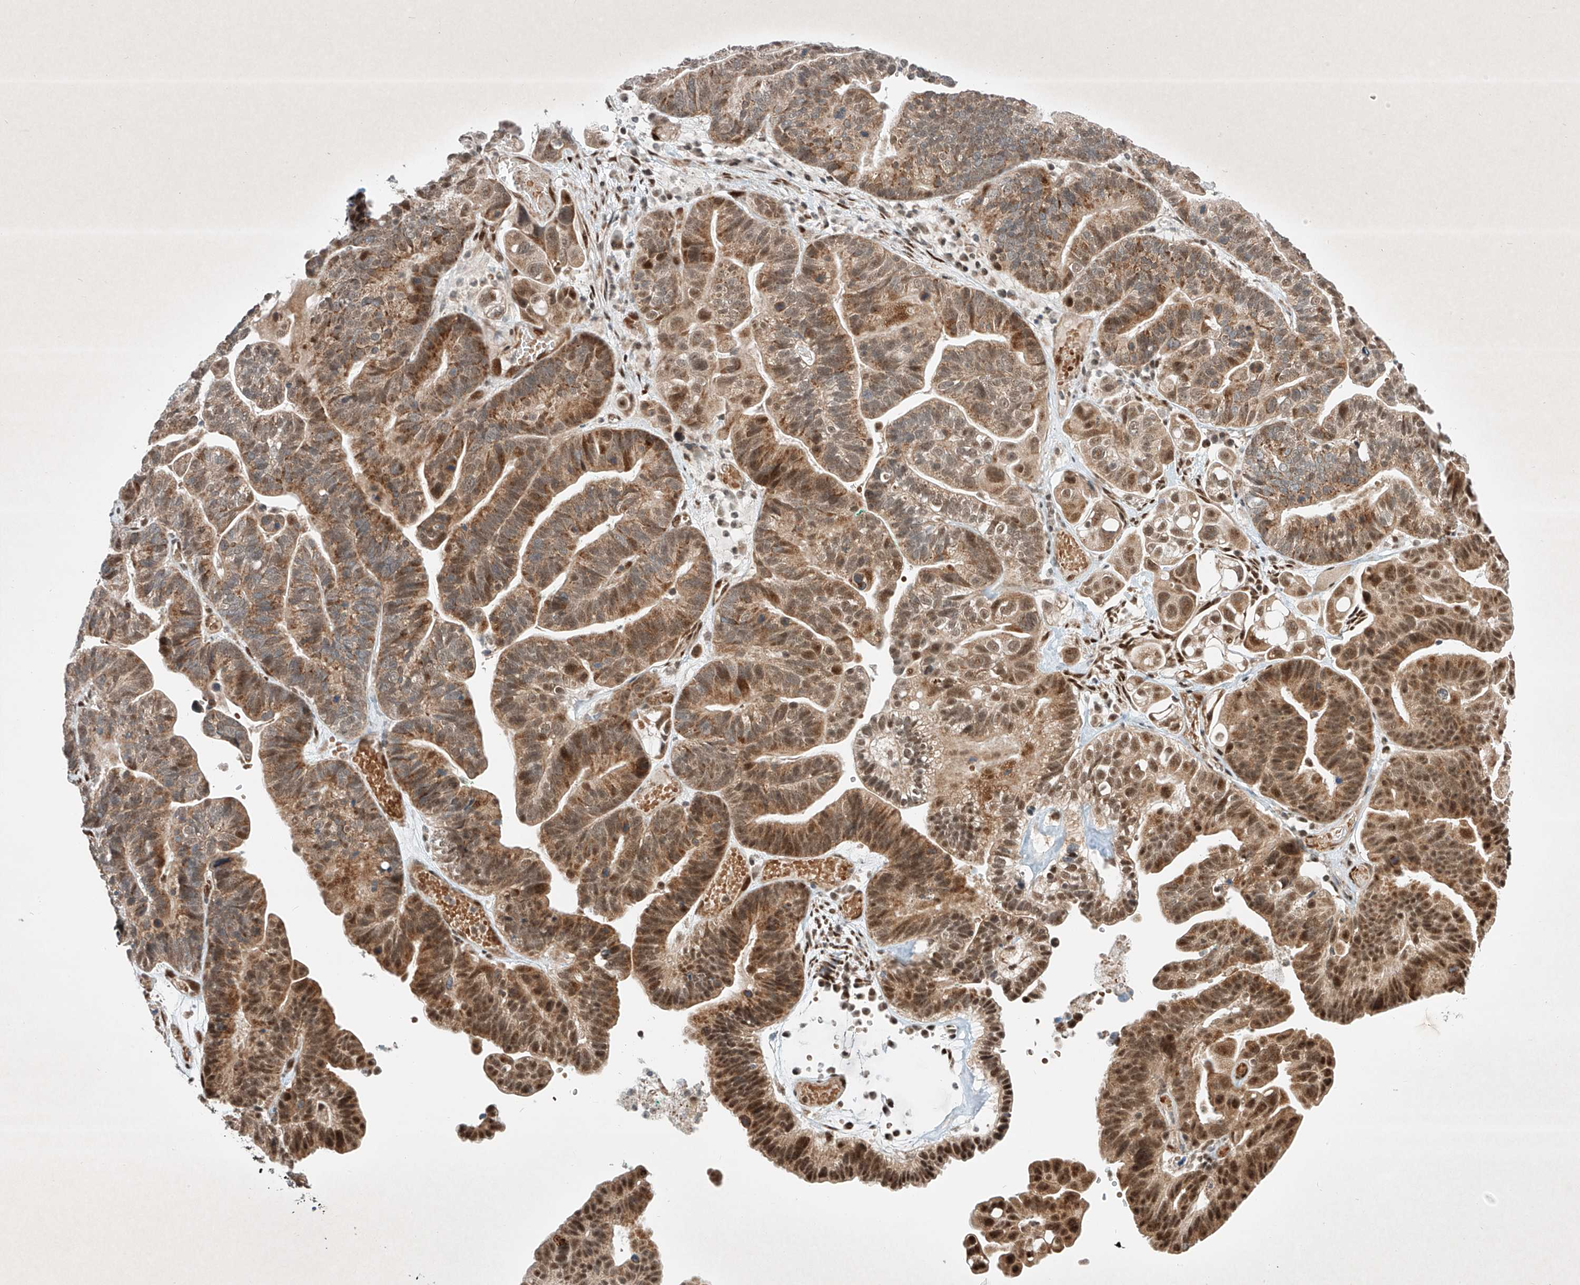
{"staining": {"intensity": "moderate", "quantity": ">75%", "location": "cytoplasmic/membranous,nuclear"}, "tissue": "ovarian cancer", "cell_type": "Tumor cells", "image_type": "cancer", "snomed": [{"axis": "morphology", "description": "Cystadenocarcinoma, serous, NOS"}, {"axis": "topography", "description": "Ovary"}], "caption": "A brown stain highlights moderate cytoplasmic/membranous and nuclear positivity of a protein in human ovarian cancer (serous cystadenocarcinoma) tumor cells.", "gene": "EPG5", "patient": {"sex": "female", "age": 56}}